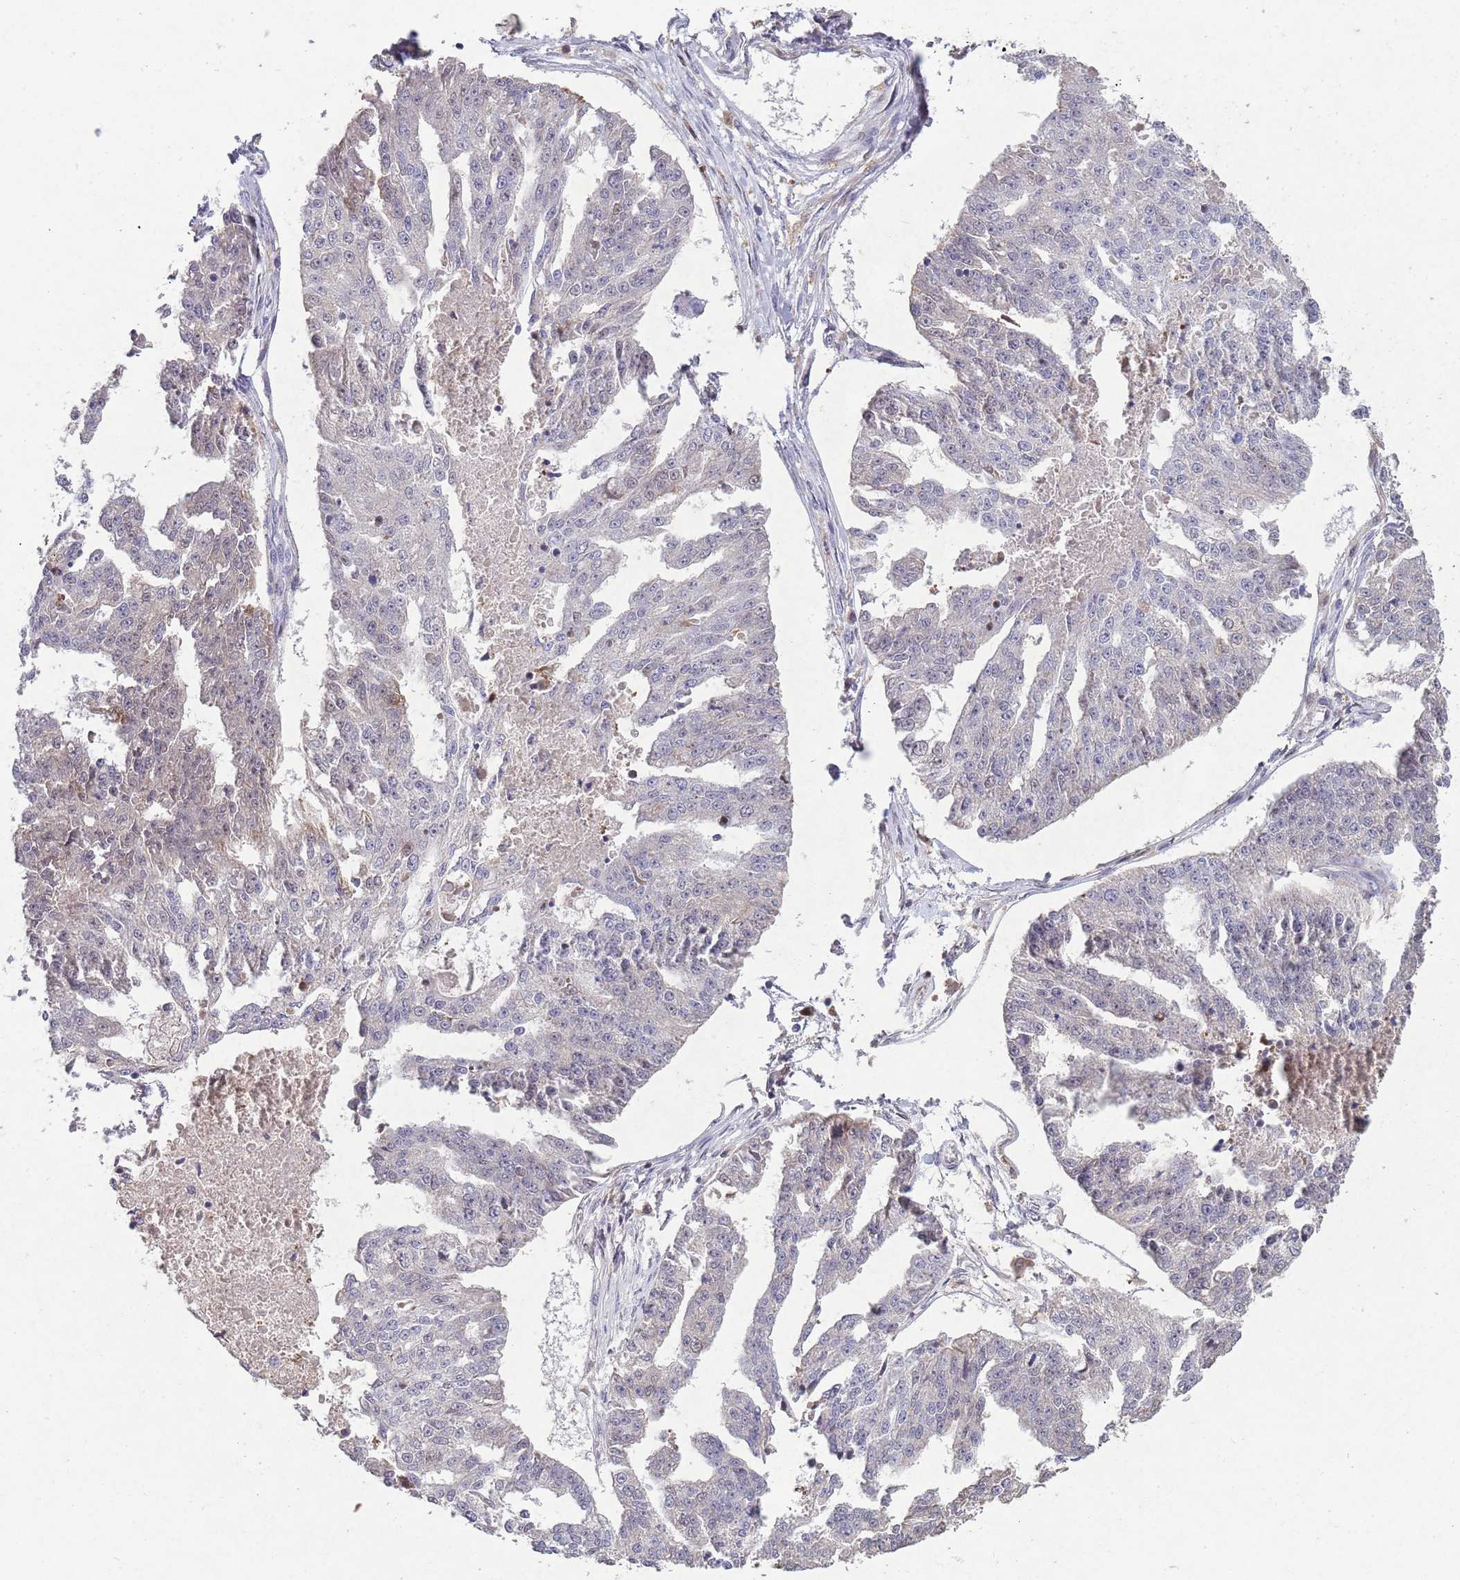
{"staining": {"intensity": "weak", "quantity": "<25%", "location": "cytoplasmic/membranous"}, "tissue": "ovarian cancer", "cell_type": "Tumor cells", "image_type": "cancer", "snomed": [{"axis": "morphology", "description": "Cystadenocarcinoma, serous, NOS"}, {"axis": "topography", "description": "Ovary"}], "caption": "Immunohistochemistry histopathology image of ovarian serous cystadenocarcinoma stained for a protein (brown), which shows no staining in tumor cells.", "gene": "ZNF639", "patient": {"sex": "female", "age": 58}}